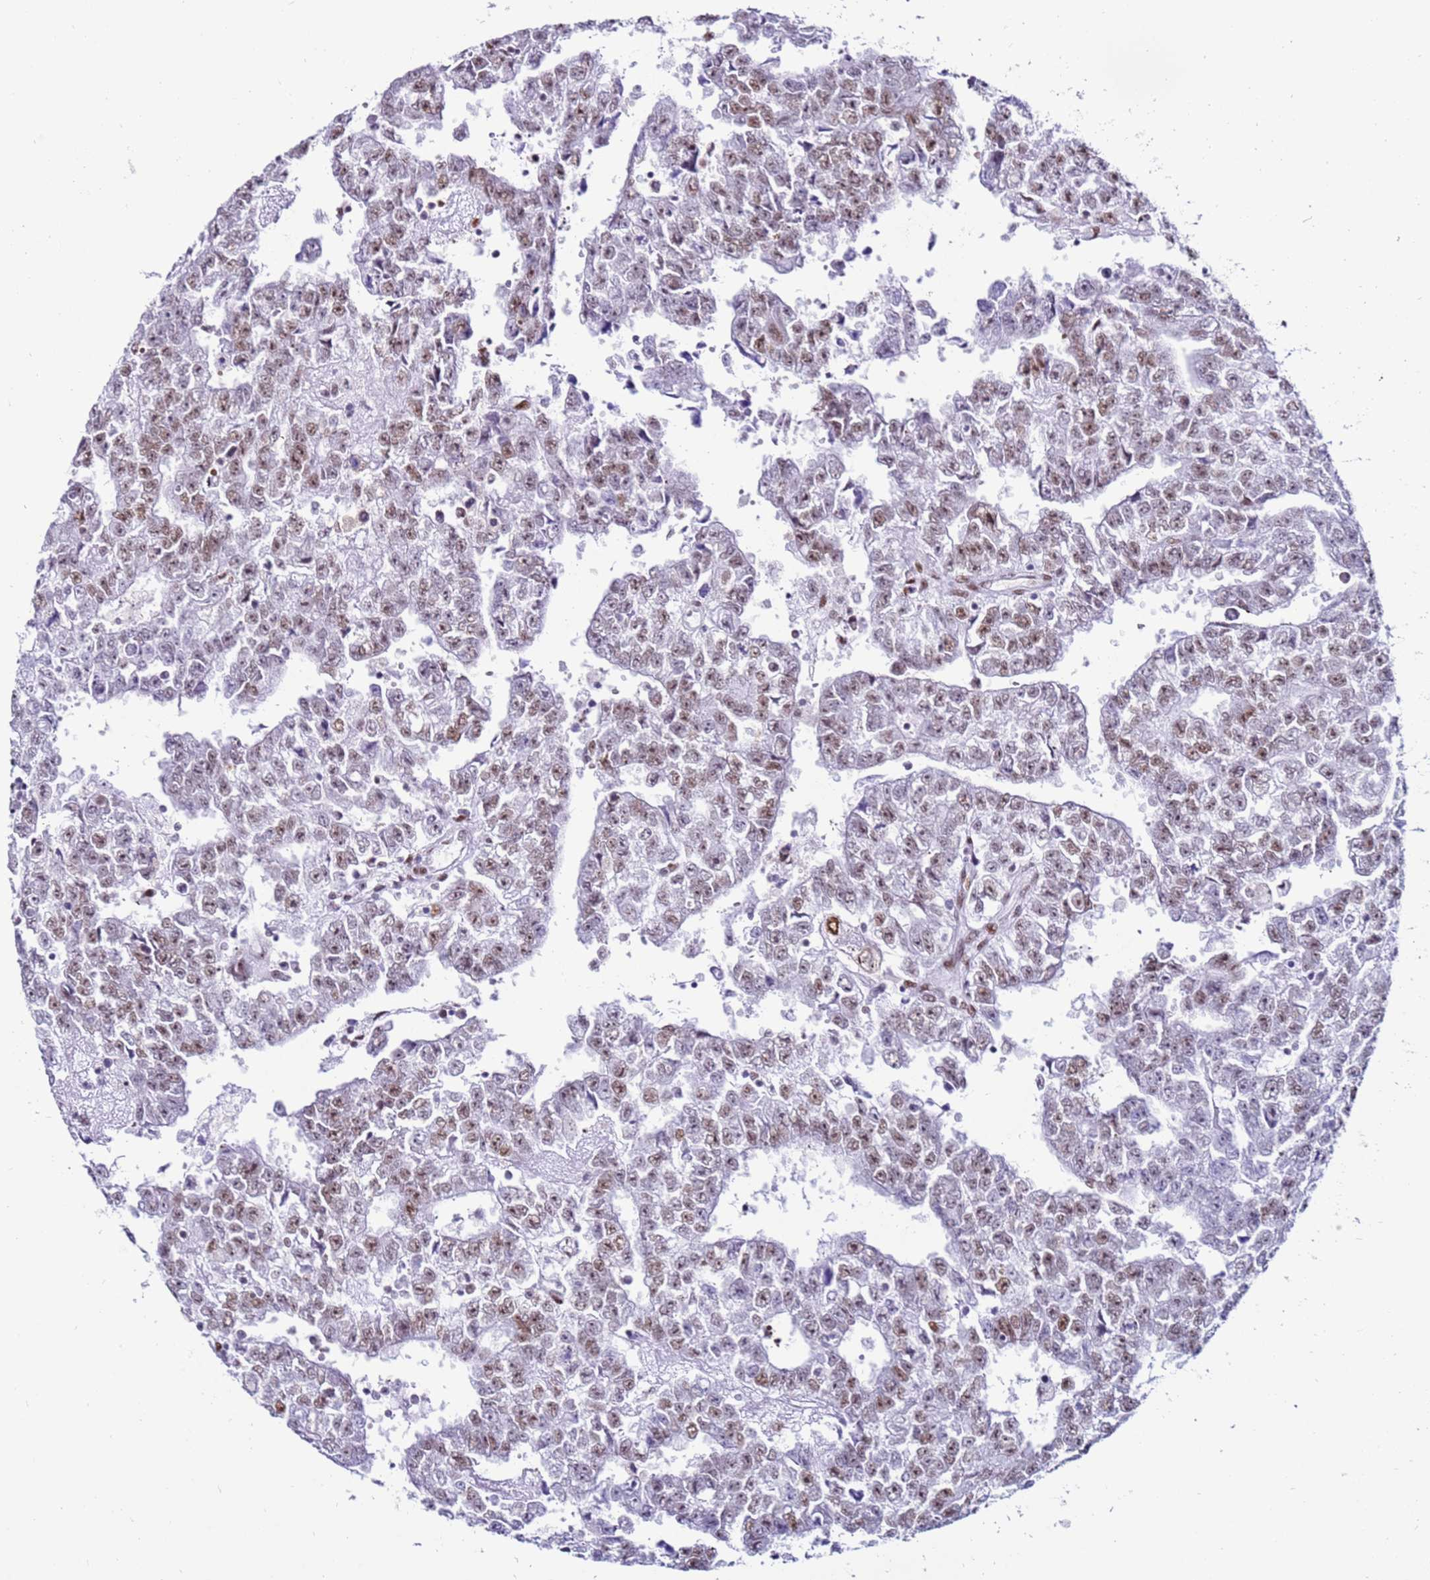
{"staining": {"intensity": "moderate", "quantity": "<25%", "location": "nuclear"}, "tissue": "testis cancer", "cell_type": "Tumor cells", "image_type": "cancer", "snomed": [{"axis": "morphology", "description": "Carcinoma, Embryonal, NOS"}, {"axis": "topography", "description": "Testis"}], "caption": "Immunohistochemistry staining of embryonal carcinoma (testis), which demonstrates low levels of moderate nuclear positivity in about <25% of tumor cells indicating moderate nuclear protein positivity. The staining was performed using DAB (3,3'-diaminobenzidine) (brown) for protein detection and nuclei were counterstained in hematoxylin (blue).", "gene": "KPNA4", "patient": {"sex": "male", "age": 25}}